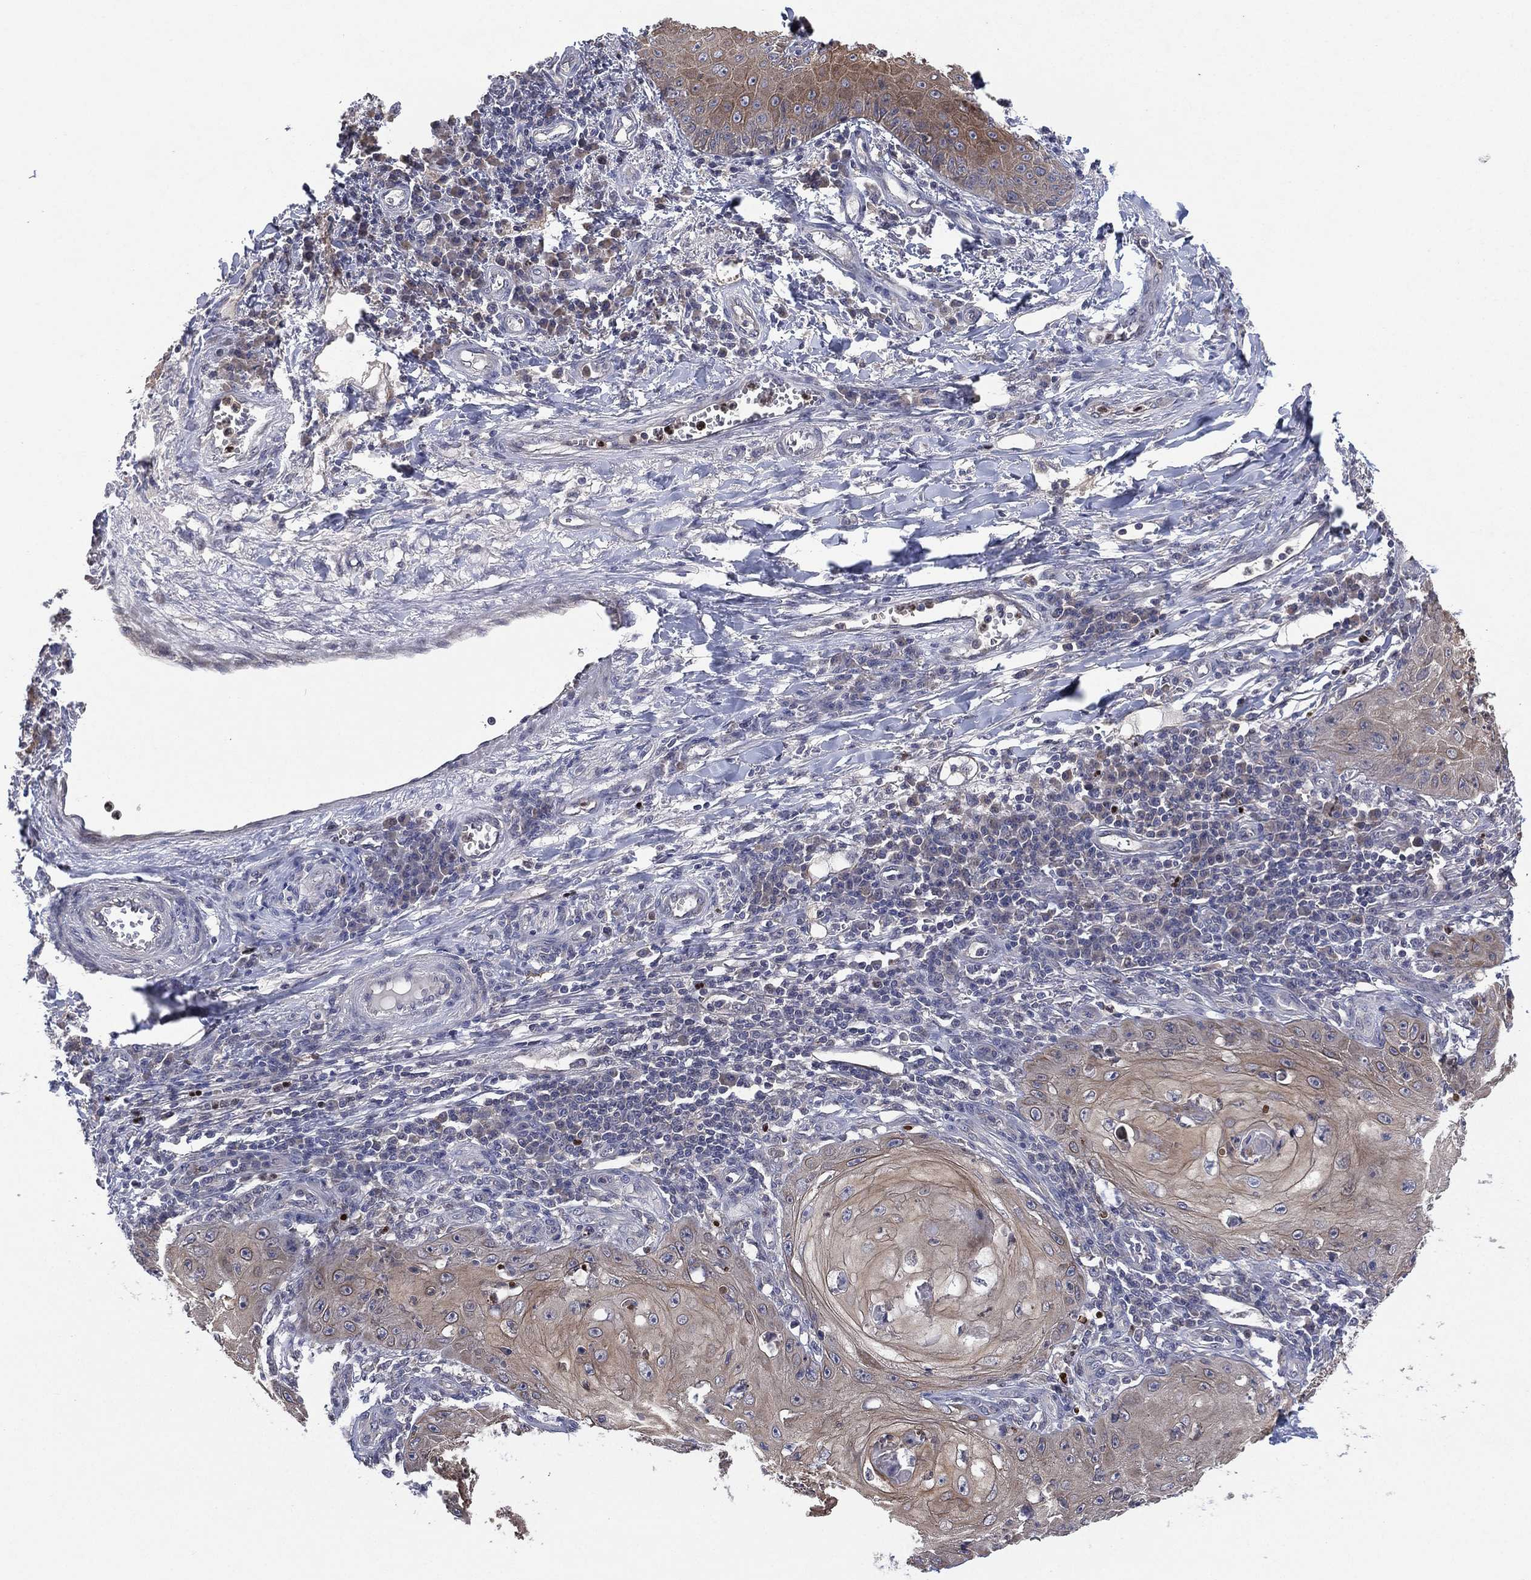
{"staining": {"intensity": "weak", "quantity": "<25%", "location": "cytoplasmic/membranous"}, "tissue": "skin cancer", "cell_type": "Tumor cells", "image_type": "cancer", "snomed": [{"axis": "morphology", "description": "Squamous cell carcinoma, NOS"}, {"axis": "topography", "description": "Skin"}], "caption": "Skin squamous cell carcinoma stained for a protein using IHC reveals no positivity tumor cells.", "gene": "MPP7", "patient": {"sex": "male", "age": 70}}